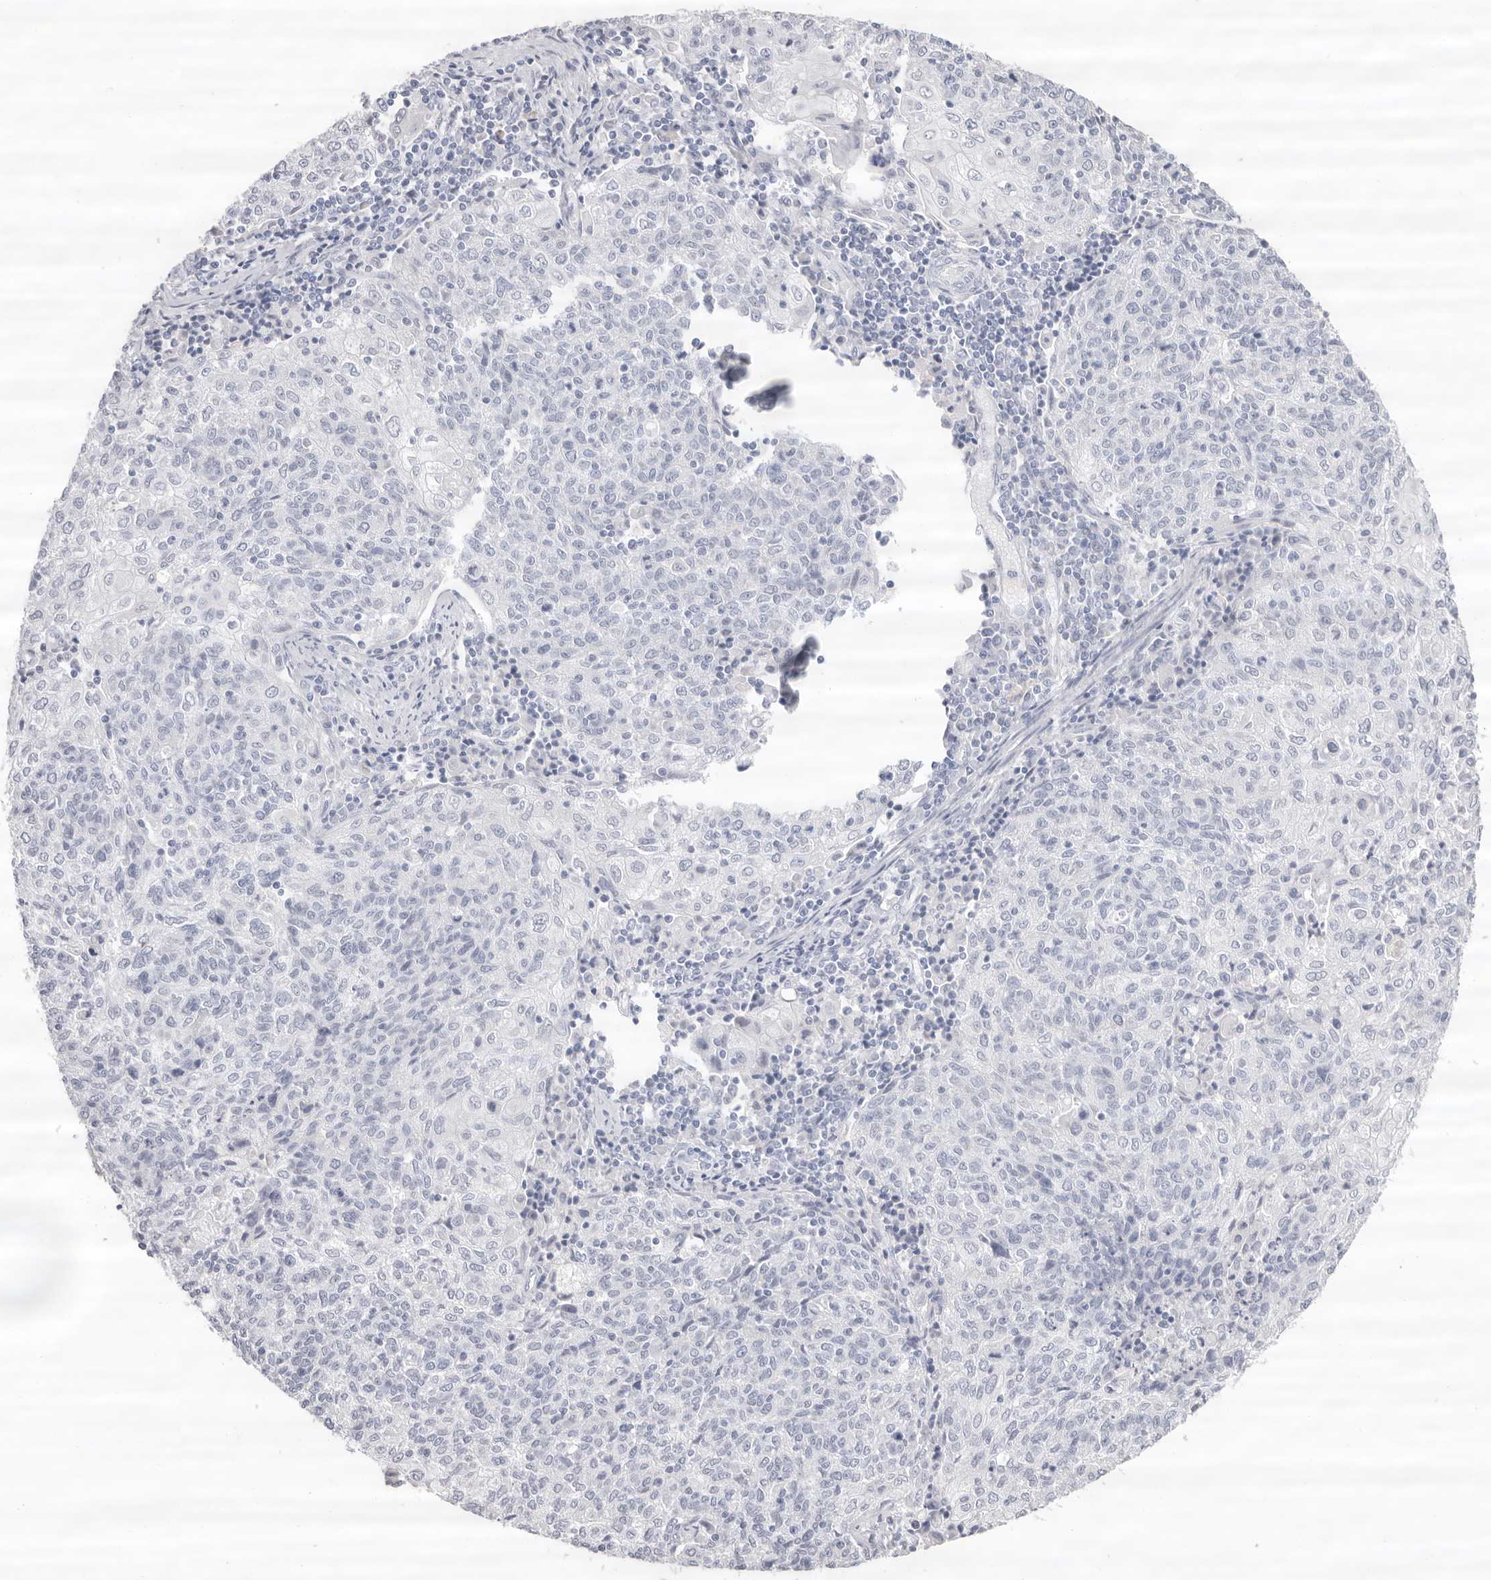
{"staining": {"intensity": "negative", "quantity": "none", "location": "none"}, "tissue": "cervical cancer", "cell_type": "Tumor cells", "image_type": "cancer", "snomed": [{"axis": "morphology", "description": "Squamous cell carcinoma, NOS"}, {"axis": "topography", "description": "Cervix"}], "caption": "High power microscopy image of an immunohistochemistry image of squamous cell carcinoma (cervical), revealing no significant staining in tumor cells.", "gene": "LPO", "patient": {"sex": "female", "age": 48}}